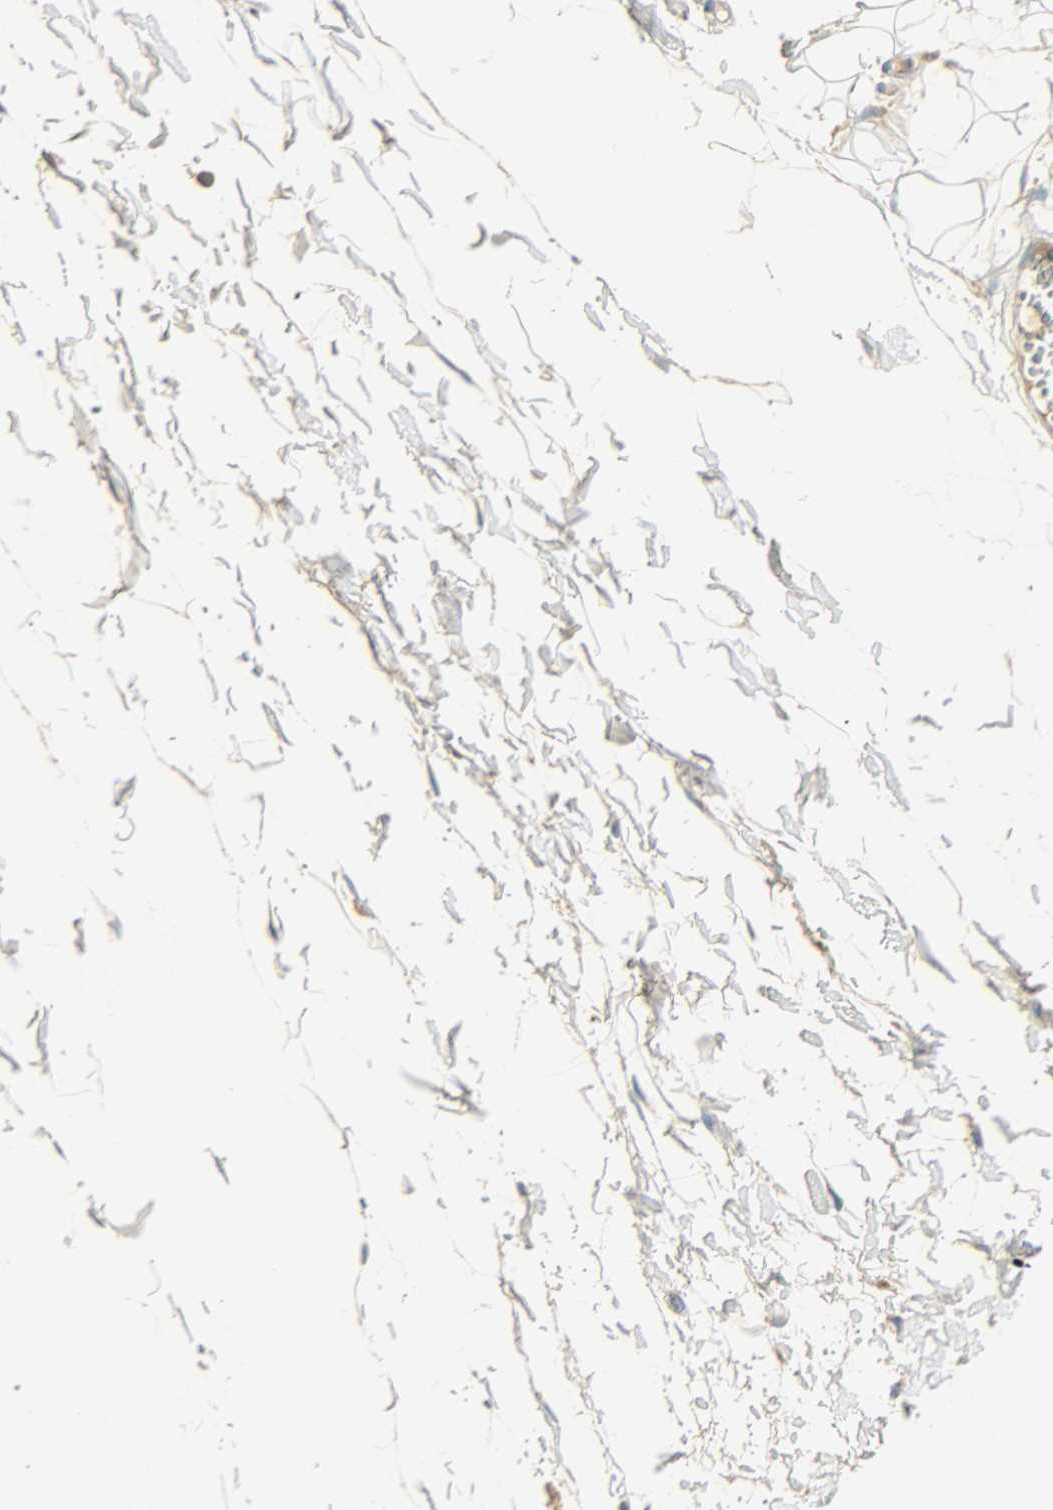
{"staining": {"intensity": "weak", "quantity": "<25%", "location": "cytoplasmic/membranous"}, "tissue": "adipose tissue", "cell_type": "Adipocytes", "image_type": "normal", "snomed": [{"axis": "morphology", "description": "Normal tissue, NOS"}, {"axis": "morphology", "description": "Inflammation, NOS"}, {"axis": "topography", "description": "Vascular tissue"}, {"axis": "topography", "description": "Salivary gland"}], "caption": "High magnification brightfield microscopy of unremarkable adipose tissue stained with DAB (3,3'-diaminobenzidine) (brown) and counterstained with hematoxylin (blue): adipocytes show no significant positivity.", "gene": "NNT", "patient": {"sex": "female", "age": 75}}